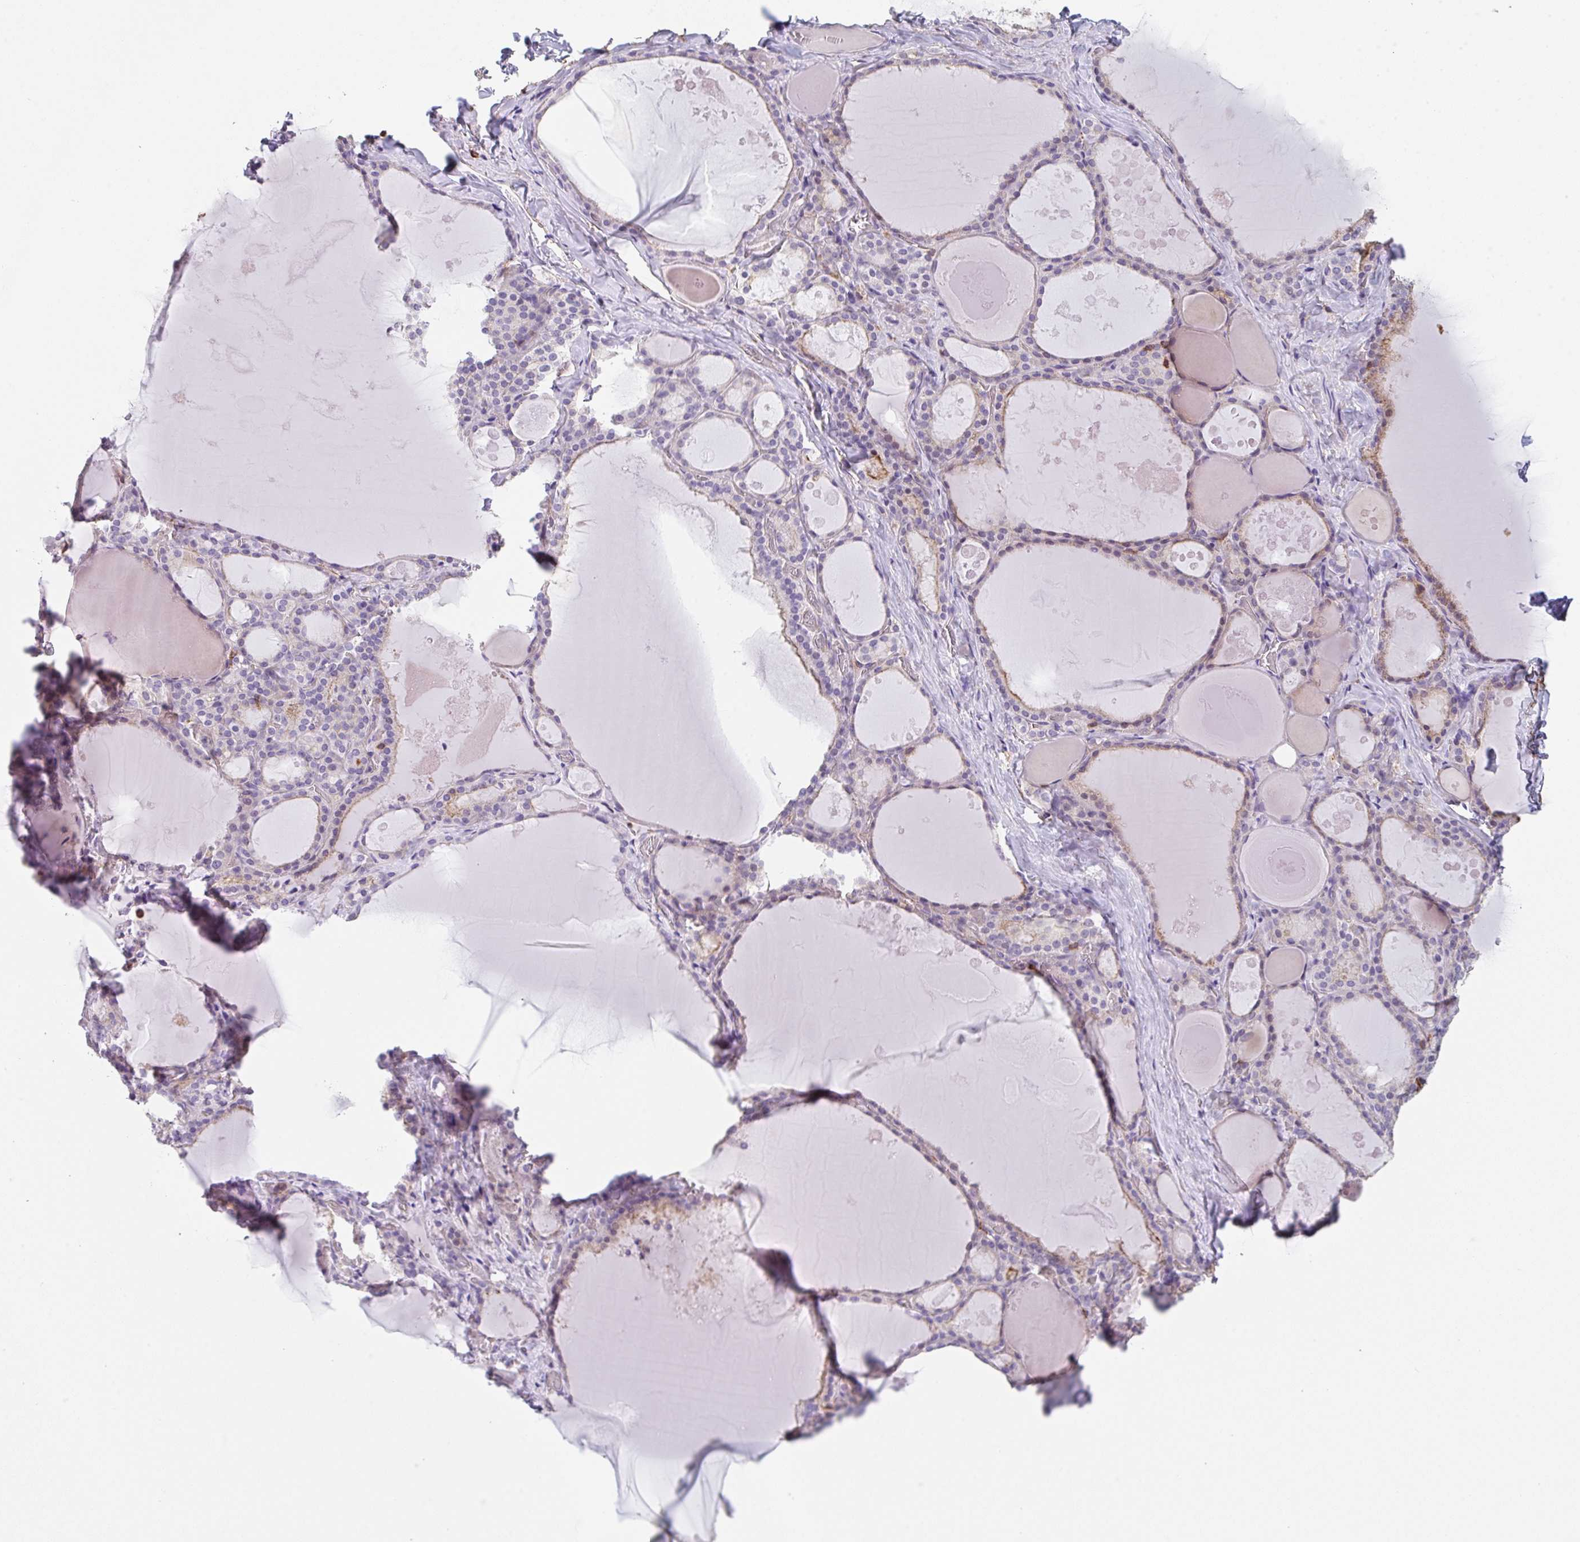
{"staining": {"intensity": "weak", "quantity": "<25%", "location": "cytoplasmic/membranous"}, "tissue": "thyroid gland", "cell_type": "Glandular cells", "image_type": "normal", "snomed": [{"axis": "morphology", "description": "Normal tissue, NOS"}, {"axis": "topography", "description": "Thyroid gland"}], "caption": "The image shows no significant positivity in glandular cells of thyroid gland. (Stains: DAB IHC with hematoxylin counter stain, Microscopy: brightfield microscopy at high magnification).", "gene": "DBN1", "patient": {"sex": "male", "age": 56}}